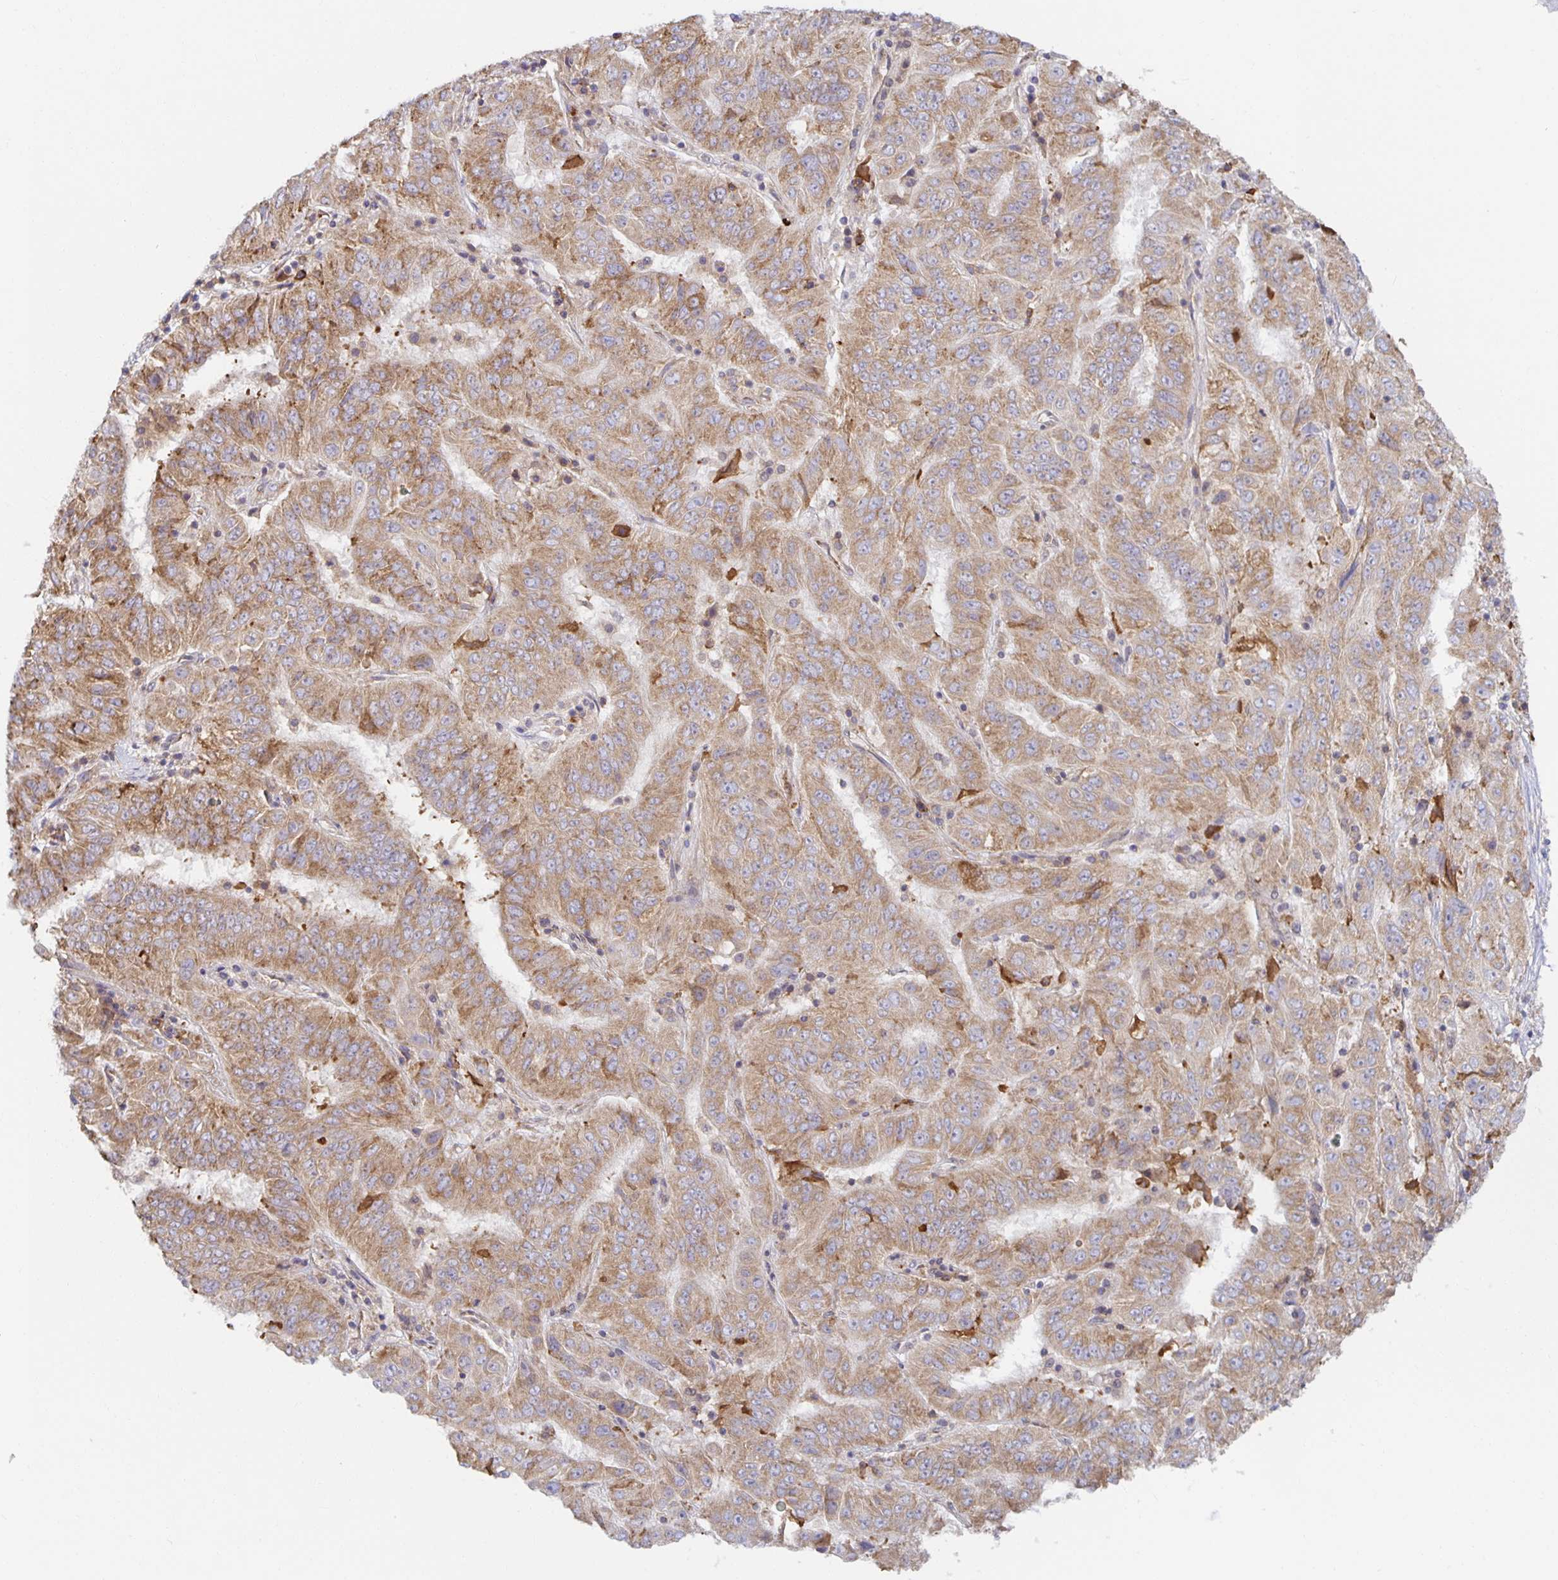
{"staining": {"intensity": "moderate", "quantity": ">75%", "location": "cytoplasmic/membranous"}, "tissue": "pancreatic cancer", "cell_type": "Tumor cells", "image_type": "cancer", "snomed": [{"axis": "morphology", "description": "Adenocarcinoma, NOS"}, {"axis": "topography", "description": "Pancreas"}], "caption": "Protein staining exhibits moderate cytoplasmic/membranous positivity in approximately >75% of tumor cells in pancreatic cancer (adenocarcinoma).", "gene": "BAD", "patient": {"sex": "male", "age": 63}}